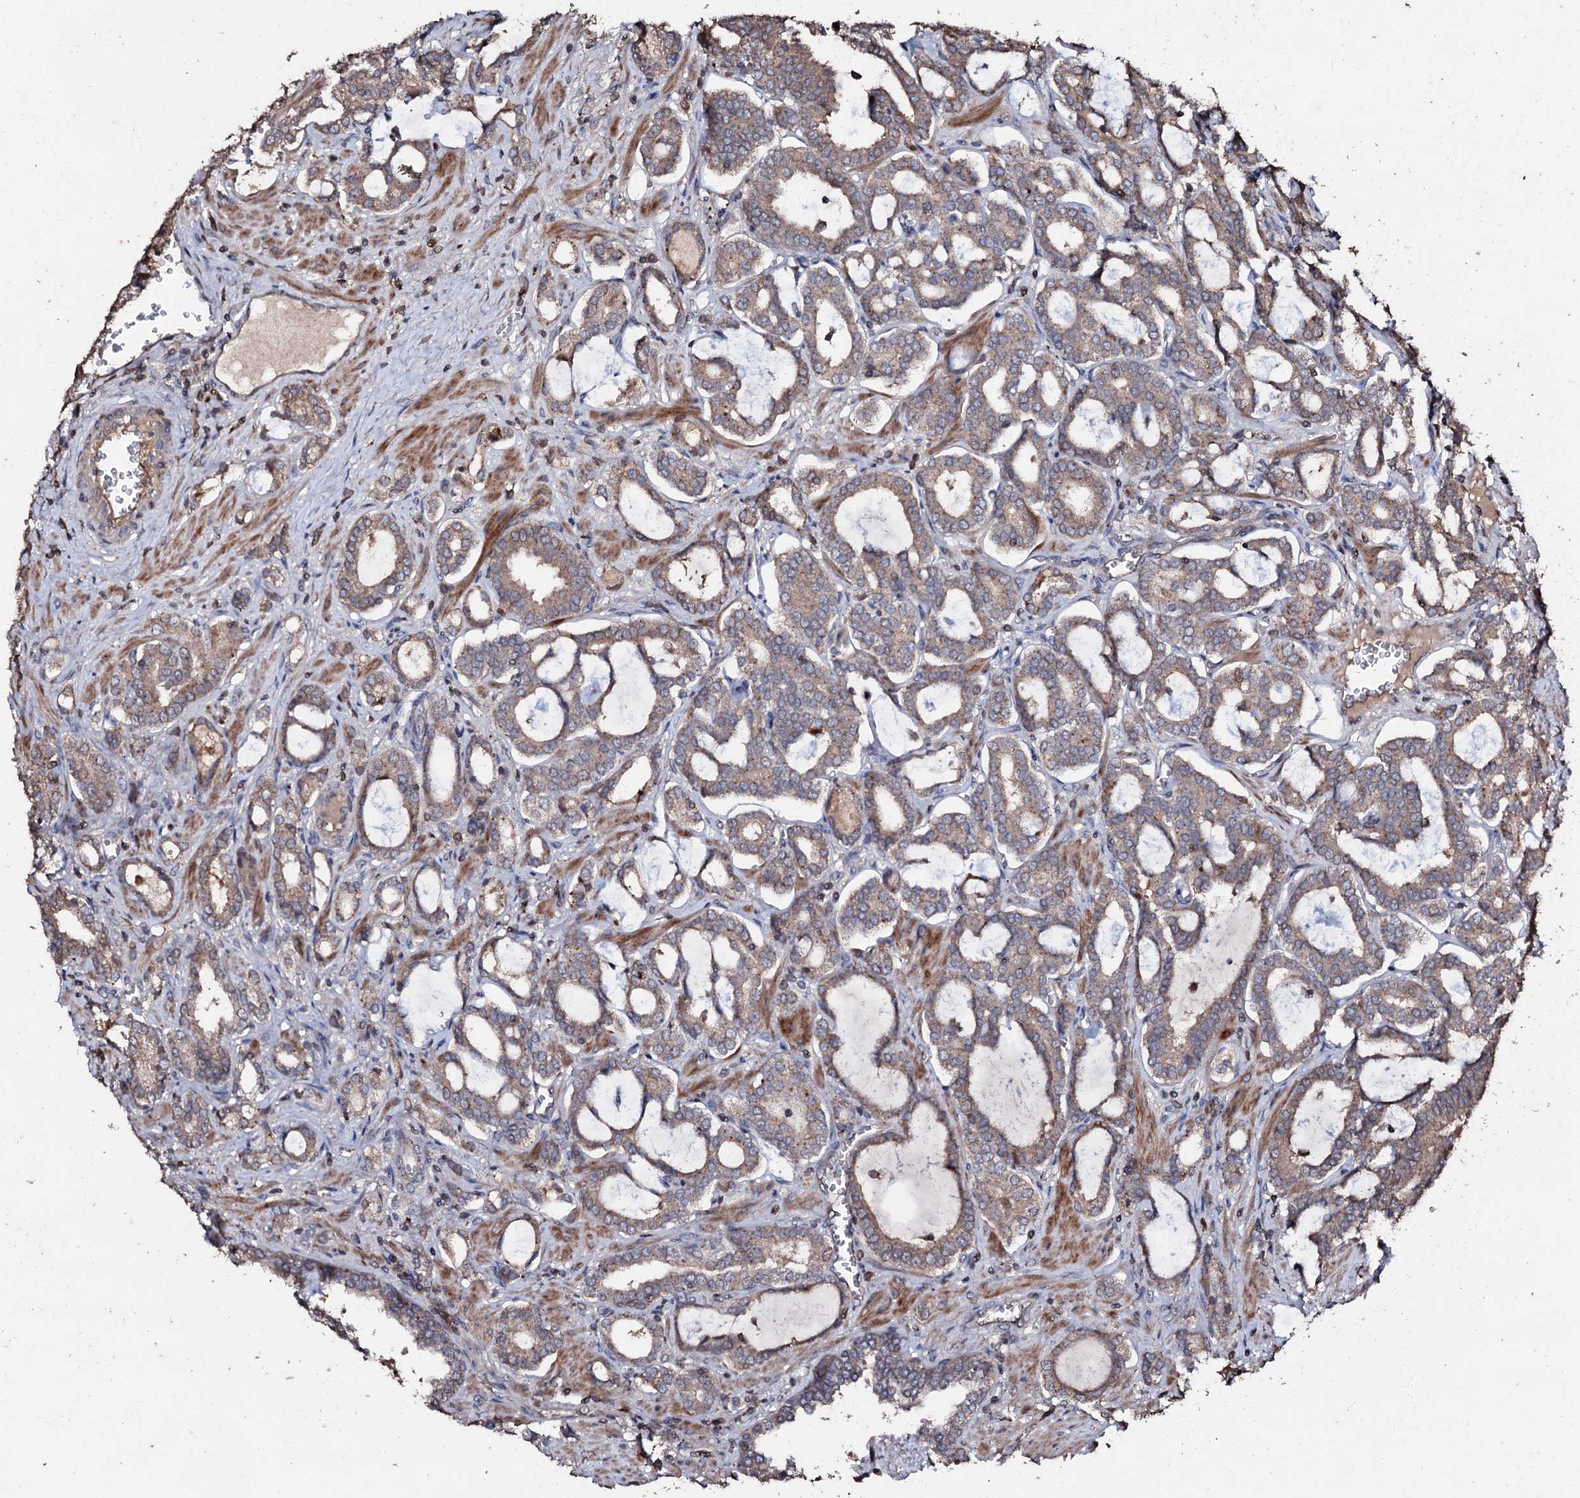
{"staining": {"intensity": "moderate", "quantity": ">75%", "location": "cytoplasmic/membranous"}, "tissue": "prostate cancer", "cell_type": "Tumor cells", "image_type": "cancer", "snomed": [{"axis": "morphology", "description": "Adenocarcinoma, High grade"}, {"axis": "topography", "description": "Prostate and seminal vesicle, NOS"}], "caption": "Protein staining by immunohistochemistry (IHC) demonstrates moderate cytoplasmic/membranous expression in about >75% of tumor cells in prostate cancer. (DAB (3,3'-diaminobenzidine) IHC with brightfield microscopy, high magnification).", "gene": "SDHAF2", "patient": {"sex": "male", "age": 67}}